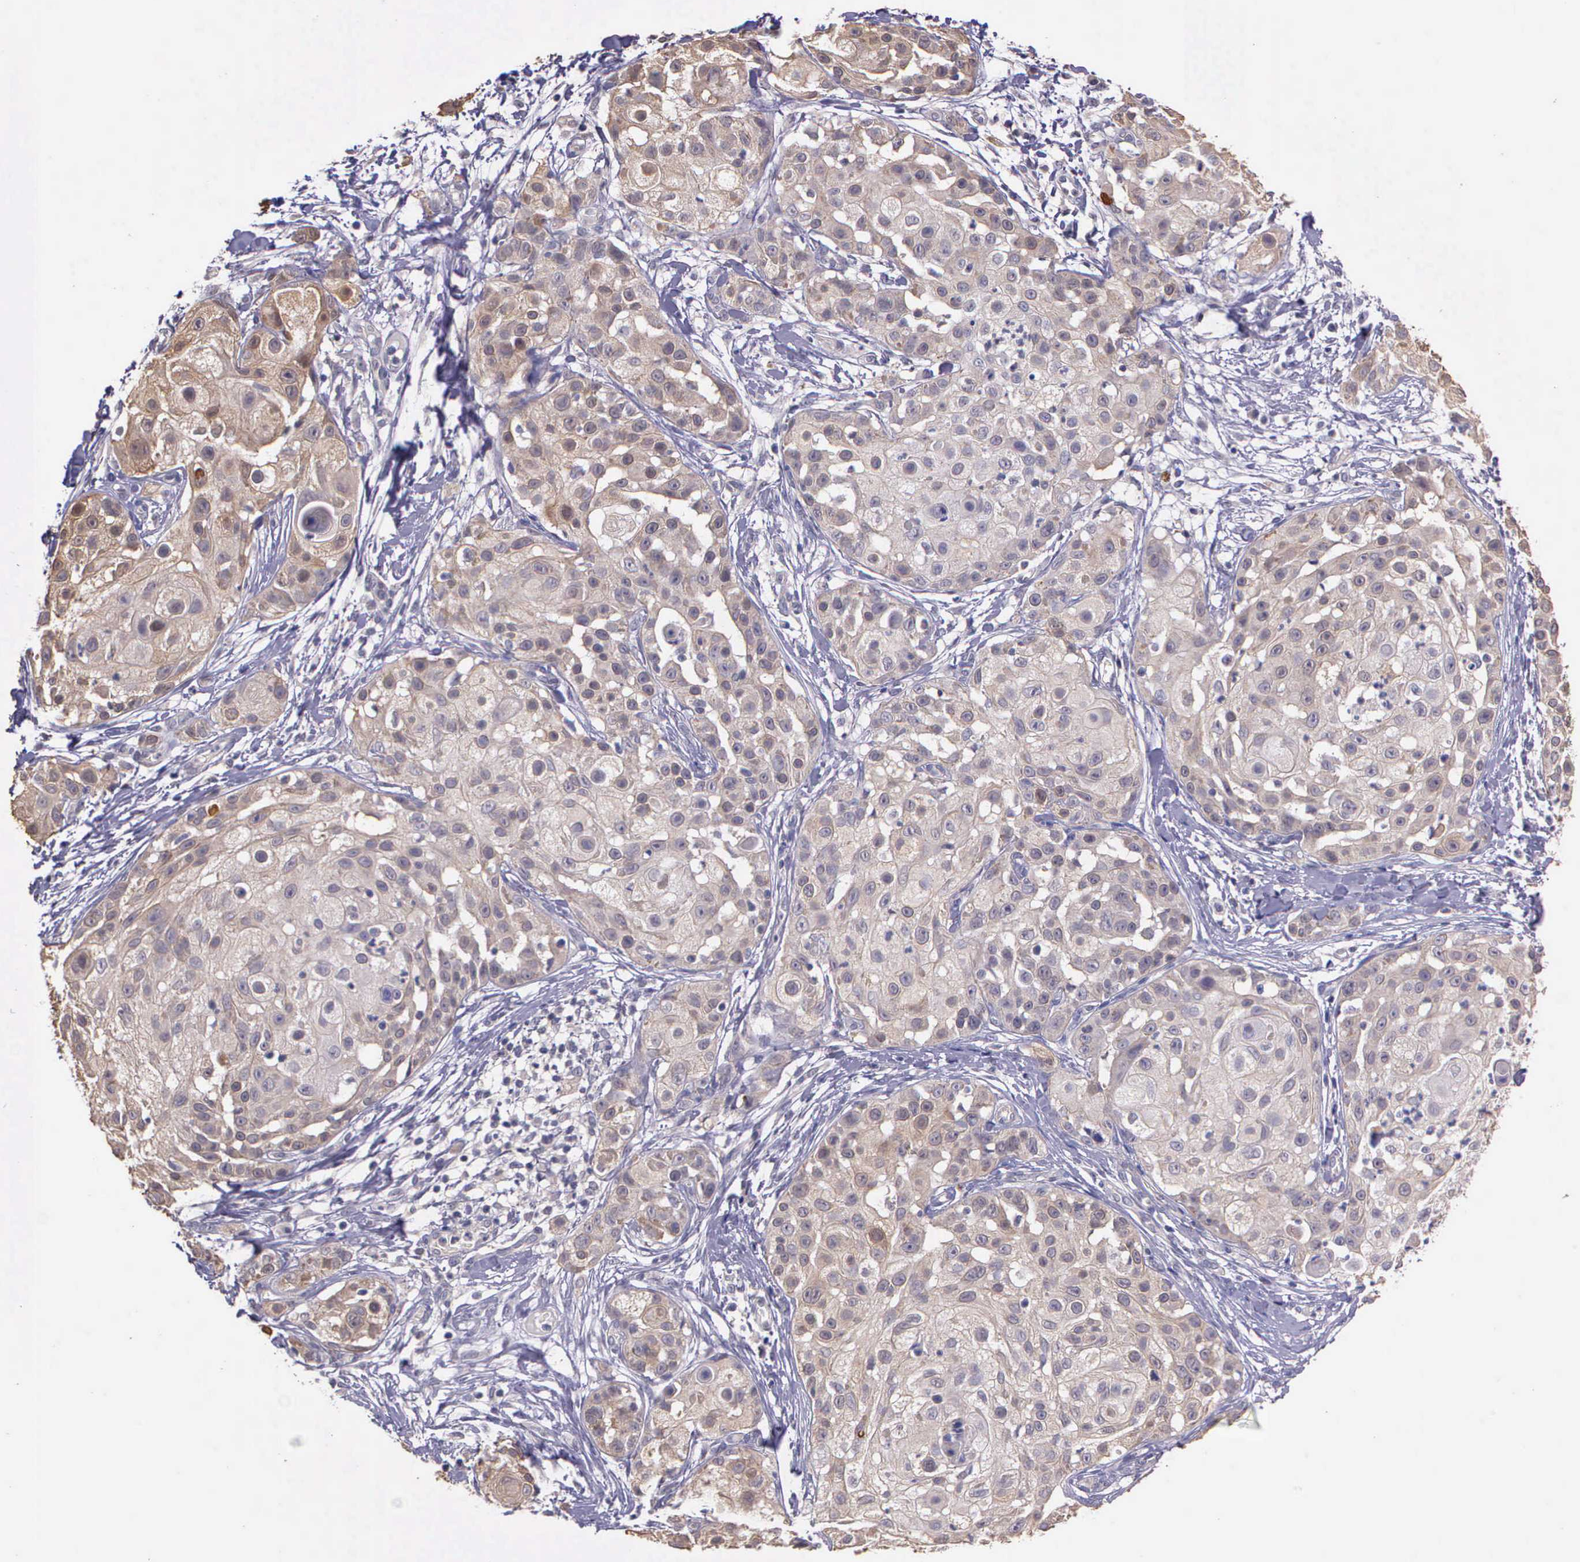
{"staining": {"intensity": "weak", "quantity": ">75%", "location": "cytoplasmic/membranous"}, "tissue": "skin cancer", "cell_type": "Tumor cells", "image_type": "cancer", "snomed": [{"axis": "morphology", "description": "Squamous cell carcinoma, NOS"}, {"axis": "topography", "description": "Skin"}], "caption": "Immunohistochemistry photomicrograph of neoplastic tissue: human skin cancer stained using immunohistochemistry demonstrates low levels of weak protein expression localized specifically in the cytoplasmic/membranous of tumor cells, appearing as a cytoplasmic/membranous brown color.", "gene": "IGBP1", "patient": {"sex": "female", "age": 57}}